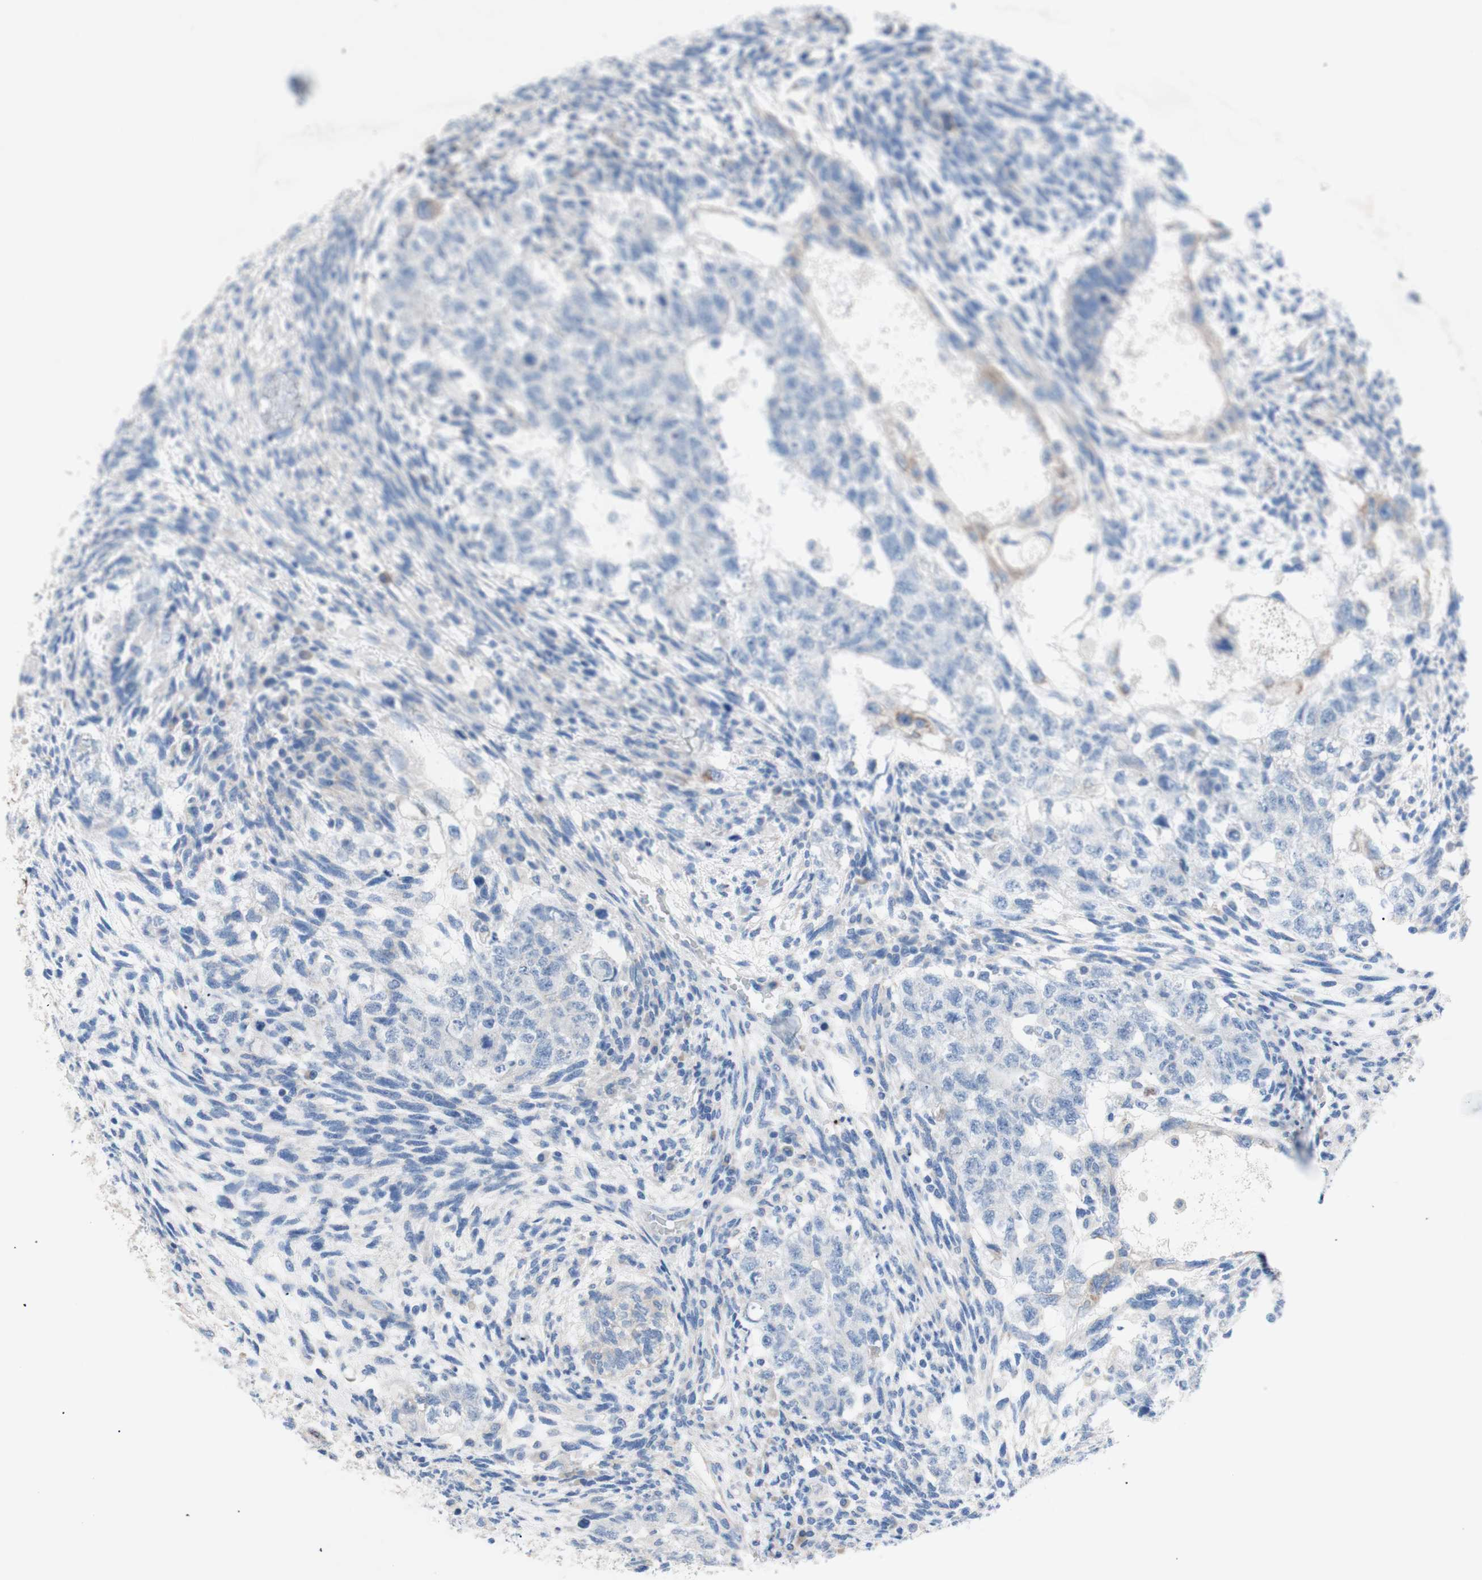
{"staining": {"intensity": "weak", "quantity": "<25%", "location": "cytoplasmic/membranous"}, "tissue": "testis cancer", "cell_type": "Tumor cells", "image_type": "cancer", "snomed": [{"axis": "morphology", "description": "Normal tissue, NOS"}, {"axis": "morphology", "description": "Carcinoma, Embryonal, NOS"}, {"axis": "topography", "description": "Testis"}], "caption": "DAB immunohistochemical staining of embryonal carcinoma (testis) displays no significant expression in tumor cells.", "gene": "TMIGD2", "patient": {"sex": "male", "age": 36}}